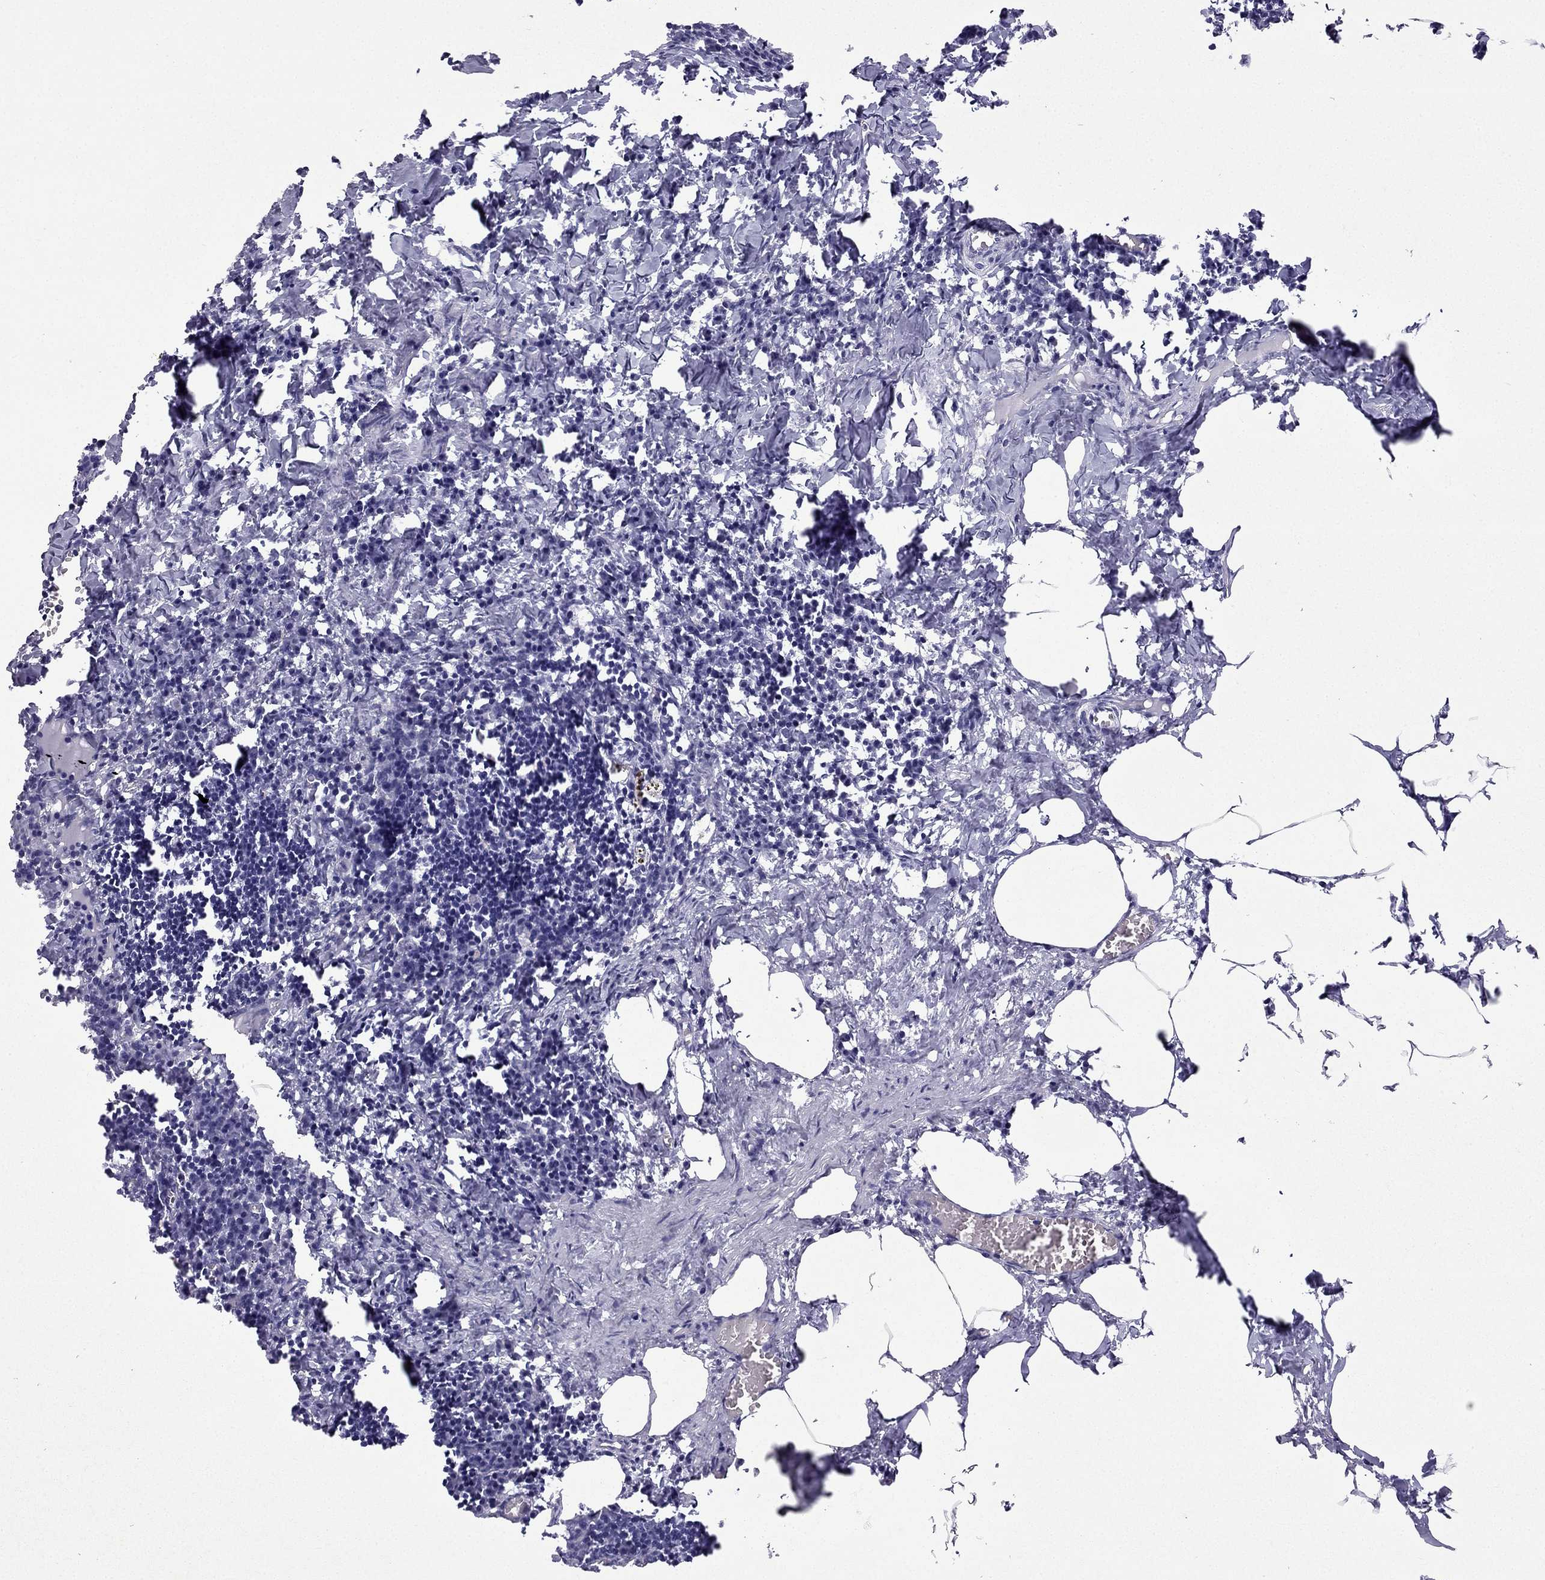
{"staining": {"intensity": "negative", "quantity": "none", "location": "none"}, "tissue": "lymph node", "cell_type": "Non-germinal center cells", "image_type": "normal", "snomed": [{"axis": "morphology", "description": "Normal tissue, NOS"}, {"axis": "topography", "description": "Lymph node"}], "caption": "Non-germinal center cells are negative for protein expression in normal human lymph node. (DAB (3,3'-diaminobenzidine) immunohistochemistry with hematoxylin counter stain).", "gene": "GJA8", "patient": {"sex": "male", "age": 55}}